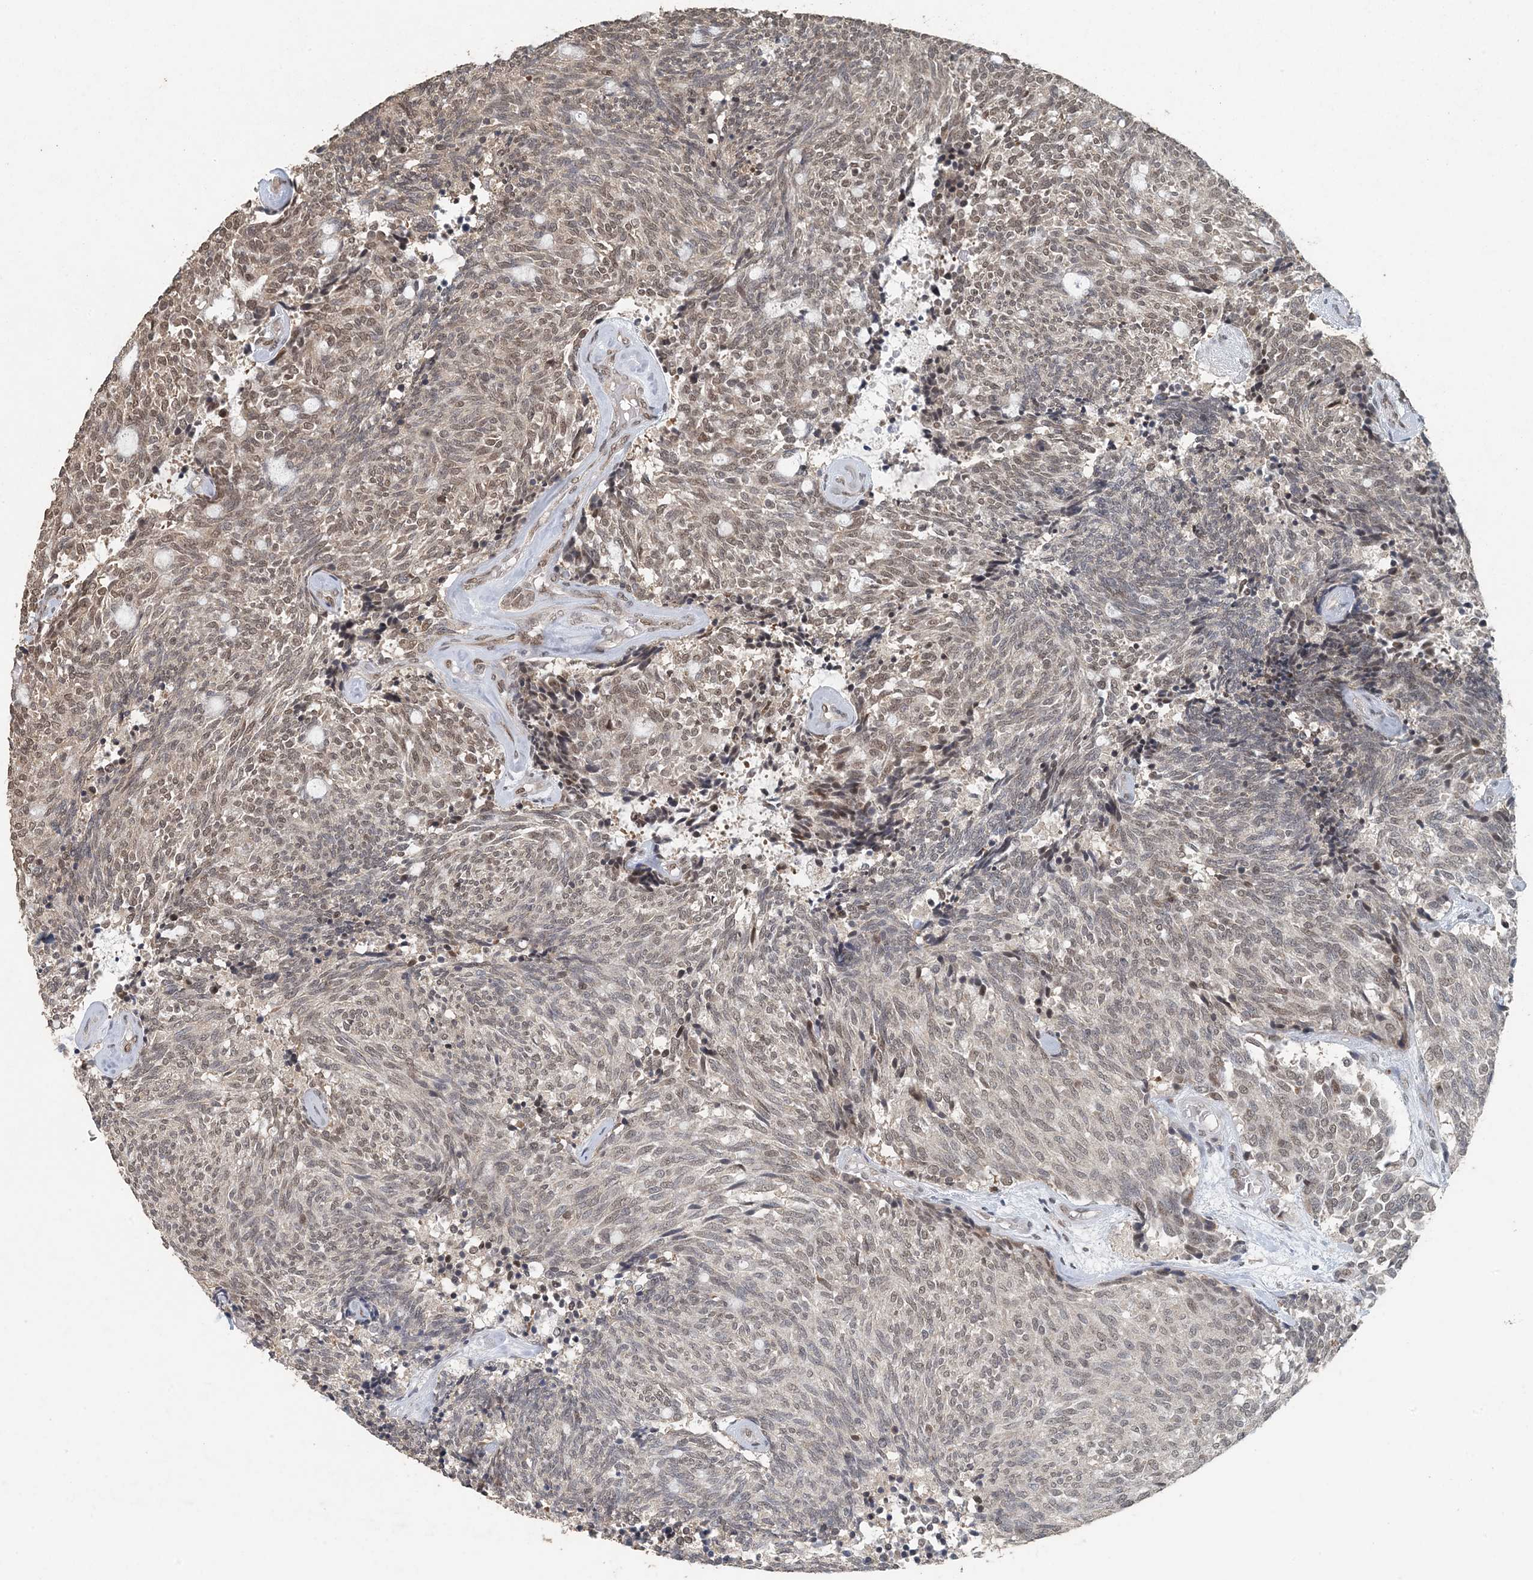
{"staining": {"intensity": "weak", "quantity": "25%-75%", "location": "nuclear"}, "tissue": "carcinoid", "cell_type": "Tumor cells", "image_type": "cancer", "snomed": [{"axis": "morphology", "description": "Carcinoid, malignant, NOS"}, {"axis": "topography", "description": "Pancreas"}], "caption": "Immunohistochemical staining of human carcinoid reveals low levels of weak nuclear positivity in approximately 25%-75% of tumor cells. Nuclei are stained in blue.", "gene": "MBD2", "patient": {"sex": "female", "age": 54}}